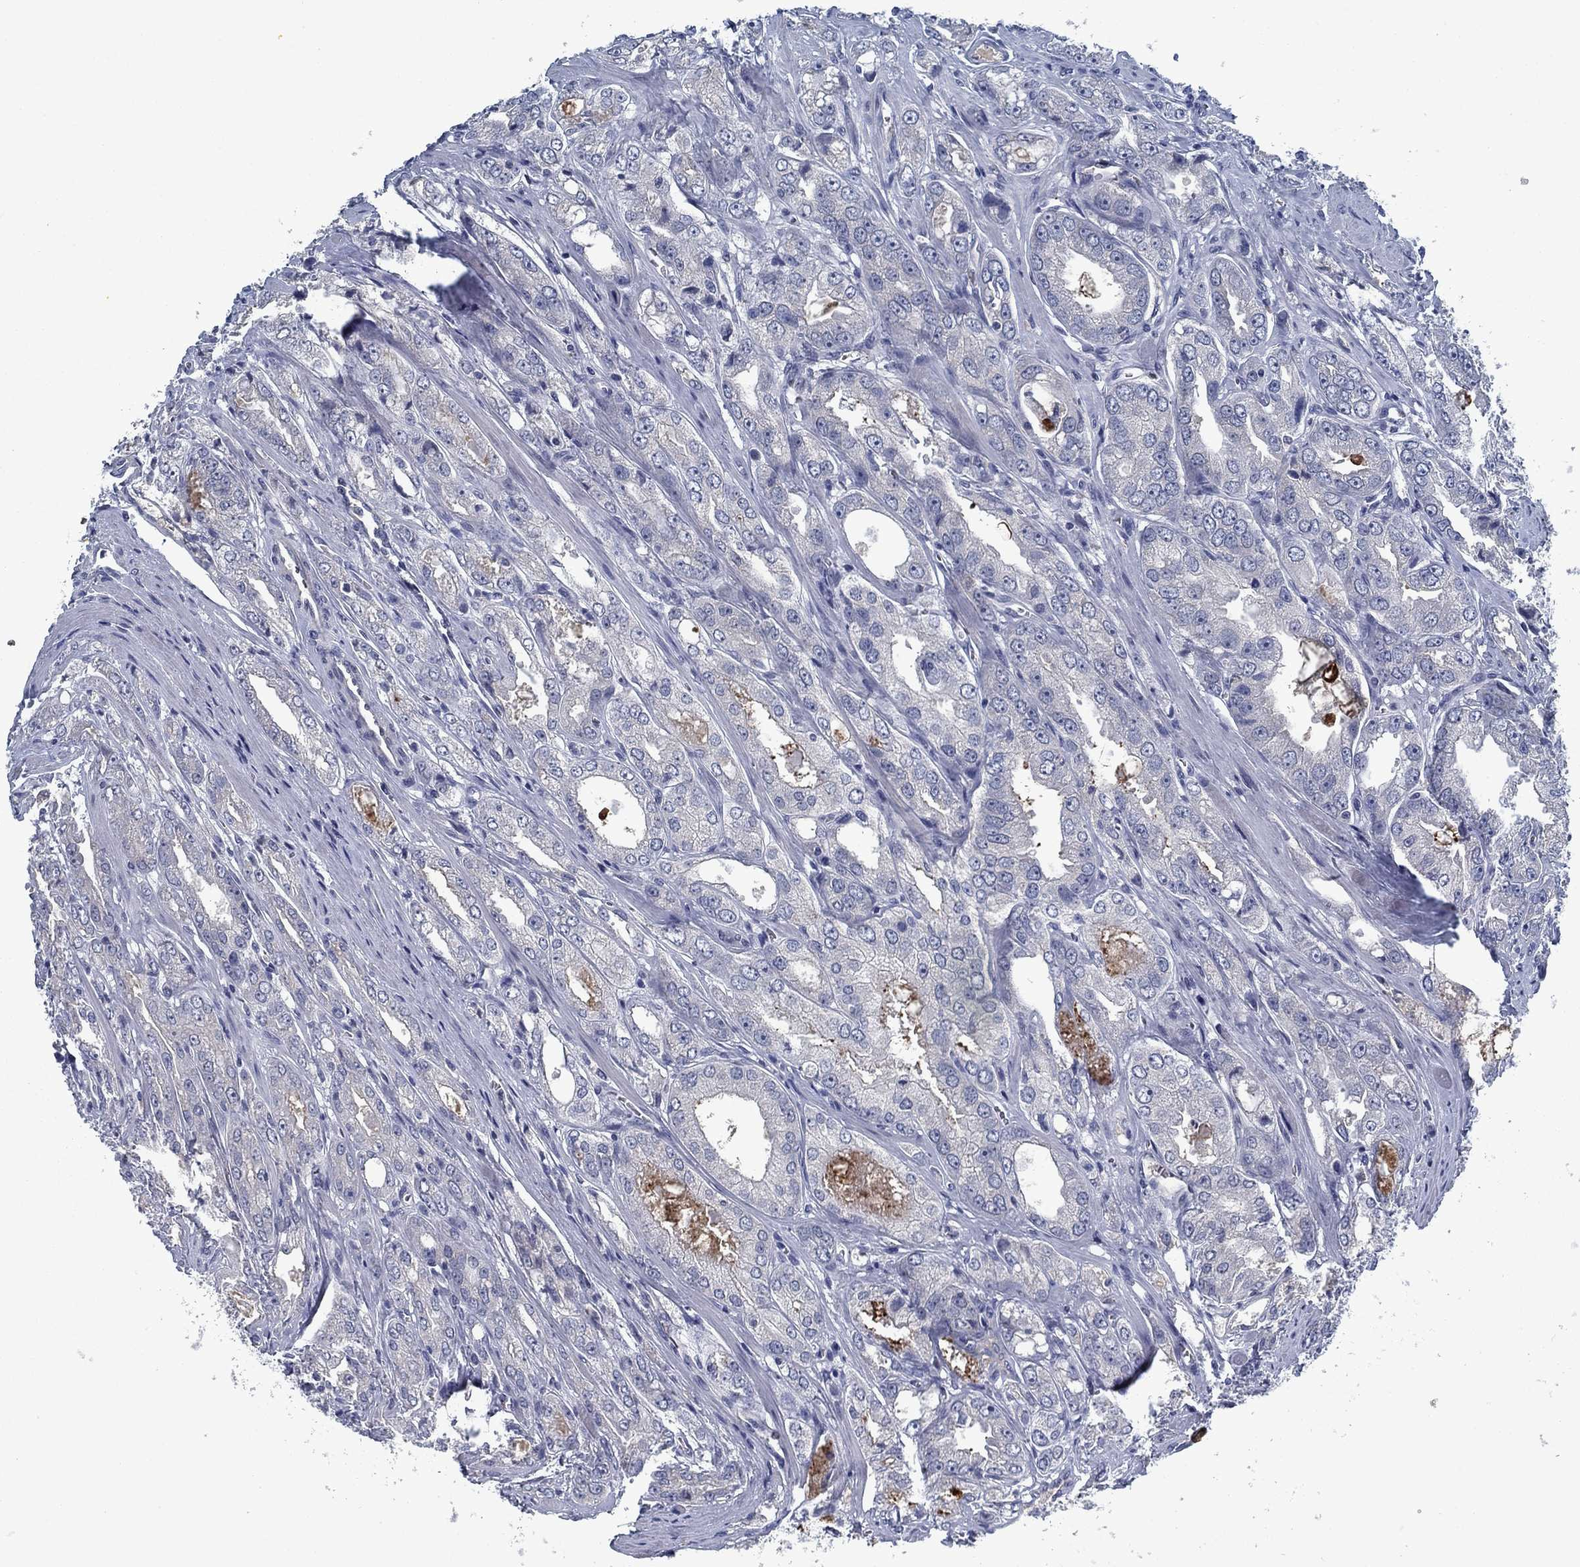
{"staining": {"intensity": "negative", "quantity": "none", "location": "none"}, "tissue": "prostate cancer", "cell_type": "Tumor cells", "image_type": "cancer", "snomed": [{"axis": "morphology", "description": "Adenocarcinoma, NOS"}, {"axis": "morphology", "description": "Adenocarcinoma, High grade"}, {"axis": "topography", "description": "Prostate"}], "caption": "Immunohistochemistry histopathology image of human prostate cancer stained for a protein (brown), which demonstrates no positivity in tumor cells.", "gene": "PNMA8A", "patient": {"sex": "male", "age": 70}}